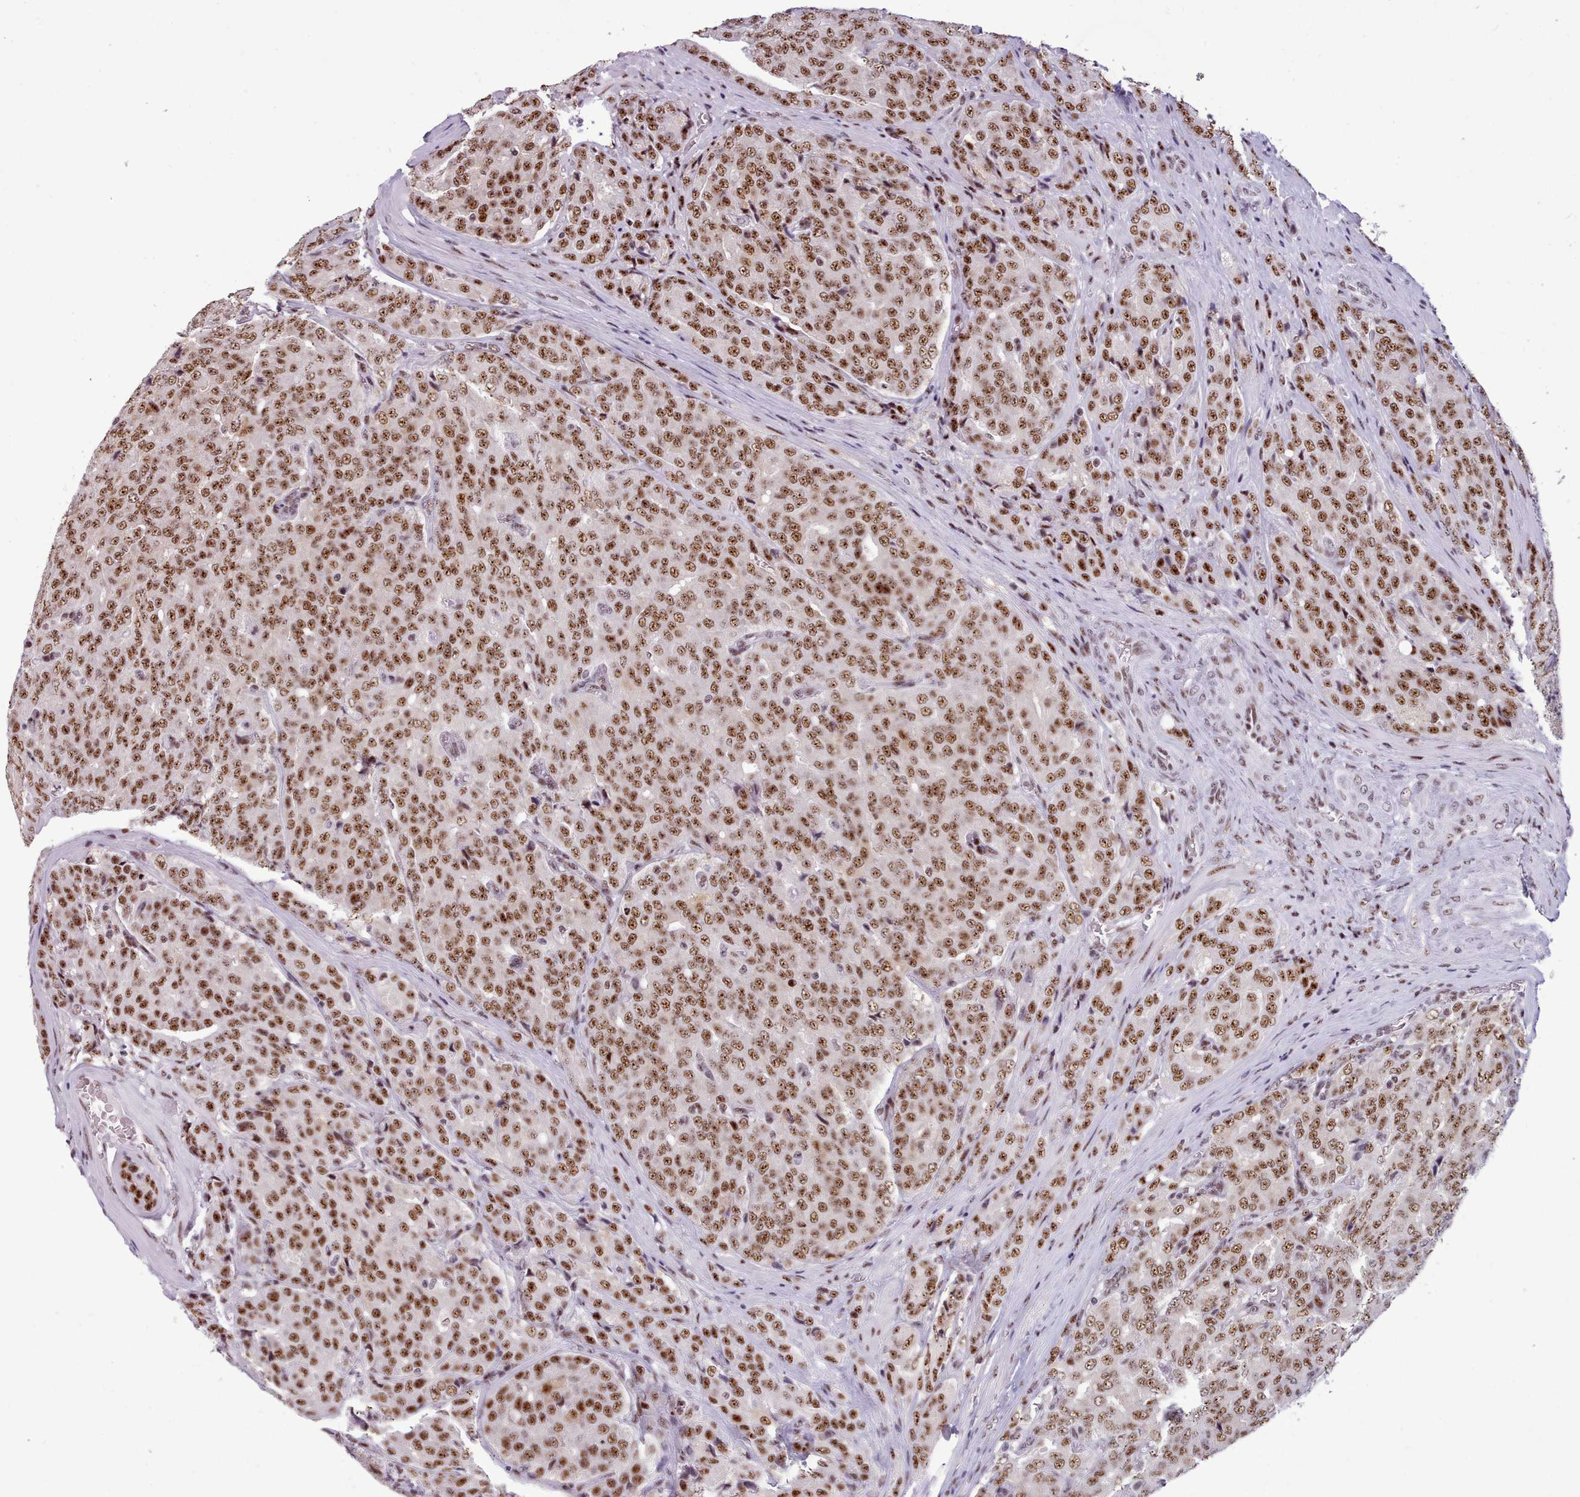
{"staining": {"intensity": "moderate", "quantity": ">75%", "location": "nuclear"}, "tissue": "prostate cancer", "cell_type": "Tumor cells", "image_type": "cancer", "snomed": [{"axis": "morphology", "description": "Adenocarcinoma, High grade"}, {"axis": "topography", "description": "Prostate"}], "caption": "Immunohistochemical staining of prostate high-grade adenocarcinoma exhibits medium levels of moderate nuclear protein positivity in approximately >75% of tumor cells.", "gene": "TMEM35B", "patient": {"sex": "male", "age": 68}}